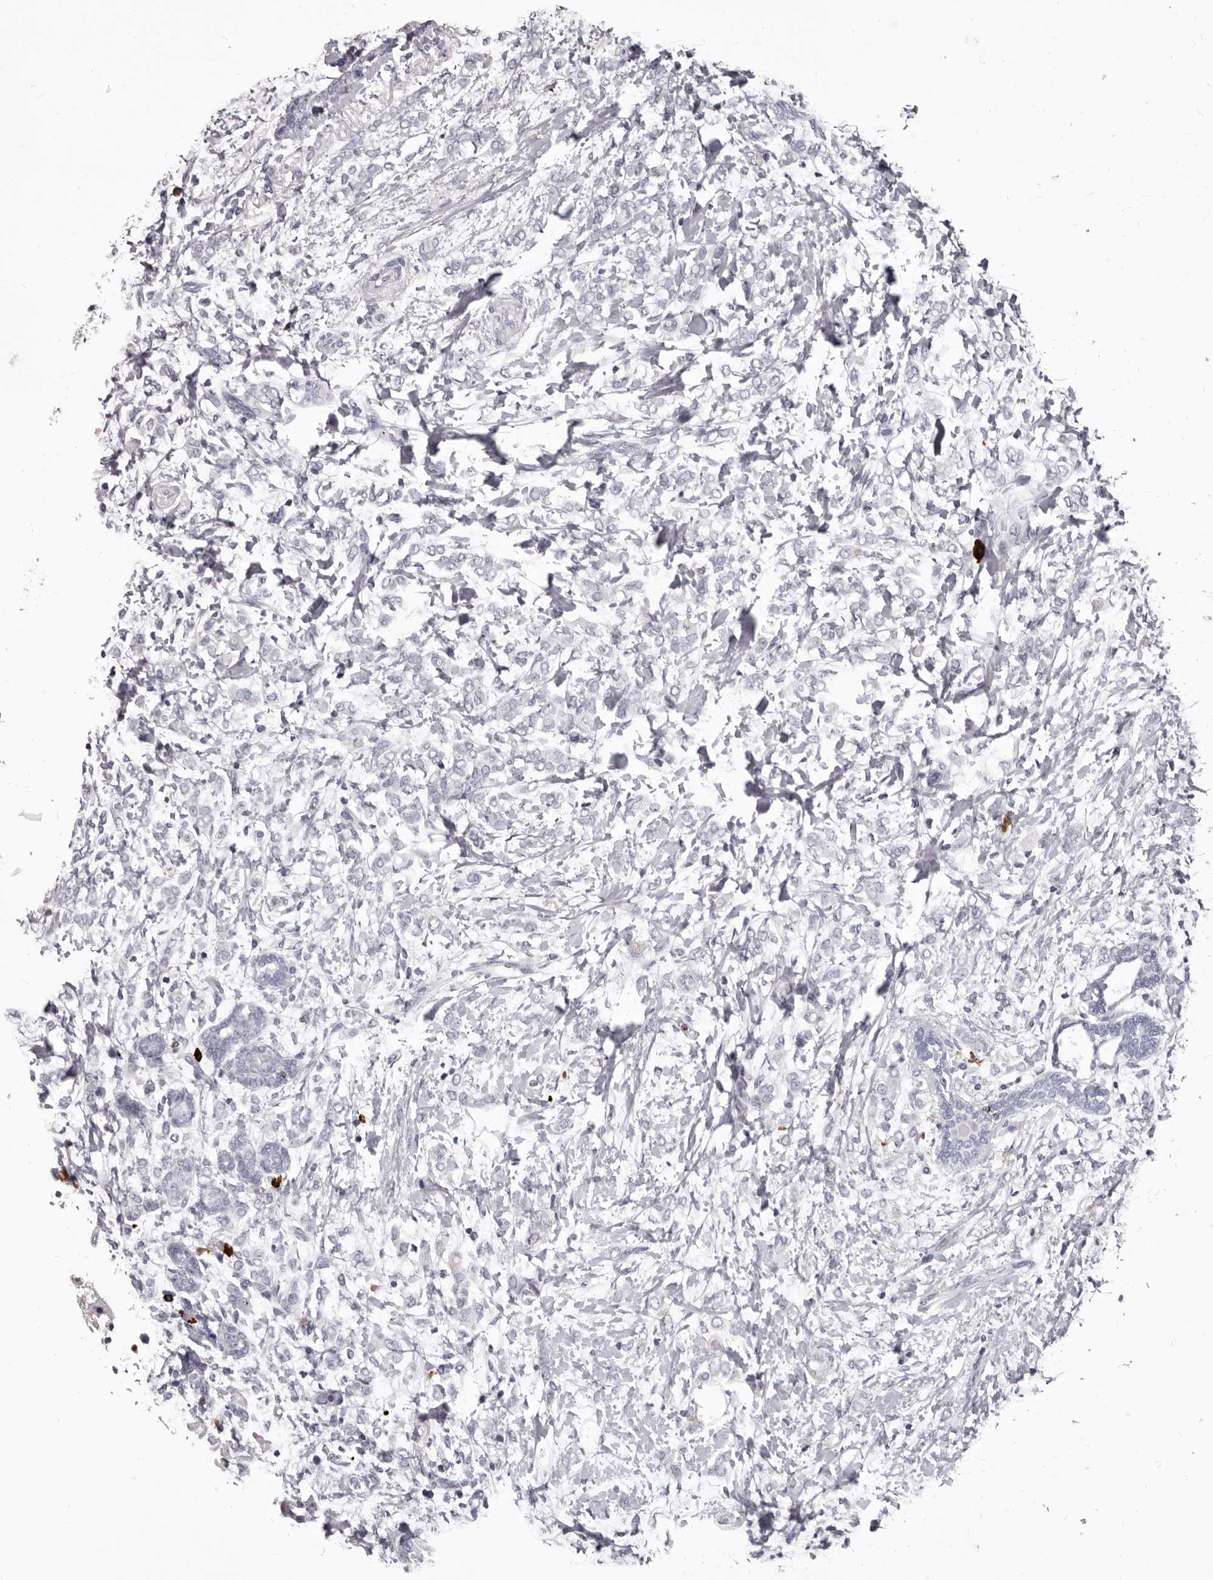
{"staining": {"intensity": "negative", "quantity": "none", "location": "none"}, "tissue": "breast cancer", "cell_type": "Tumor cells", "image_type": "cancer", "snomed": [{"axis": "morphology", "description": "Normal tissue, NOS"}, {"axis": "morphology", "description": "Lobular carcinoma"}, {"axis": "topography", "description": "Breast"}], "caption": "Tumor cells show no significant staining in breast cancer.", "gene": "GZMH", "patient": {"sex": "female", "age": 47}}